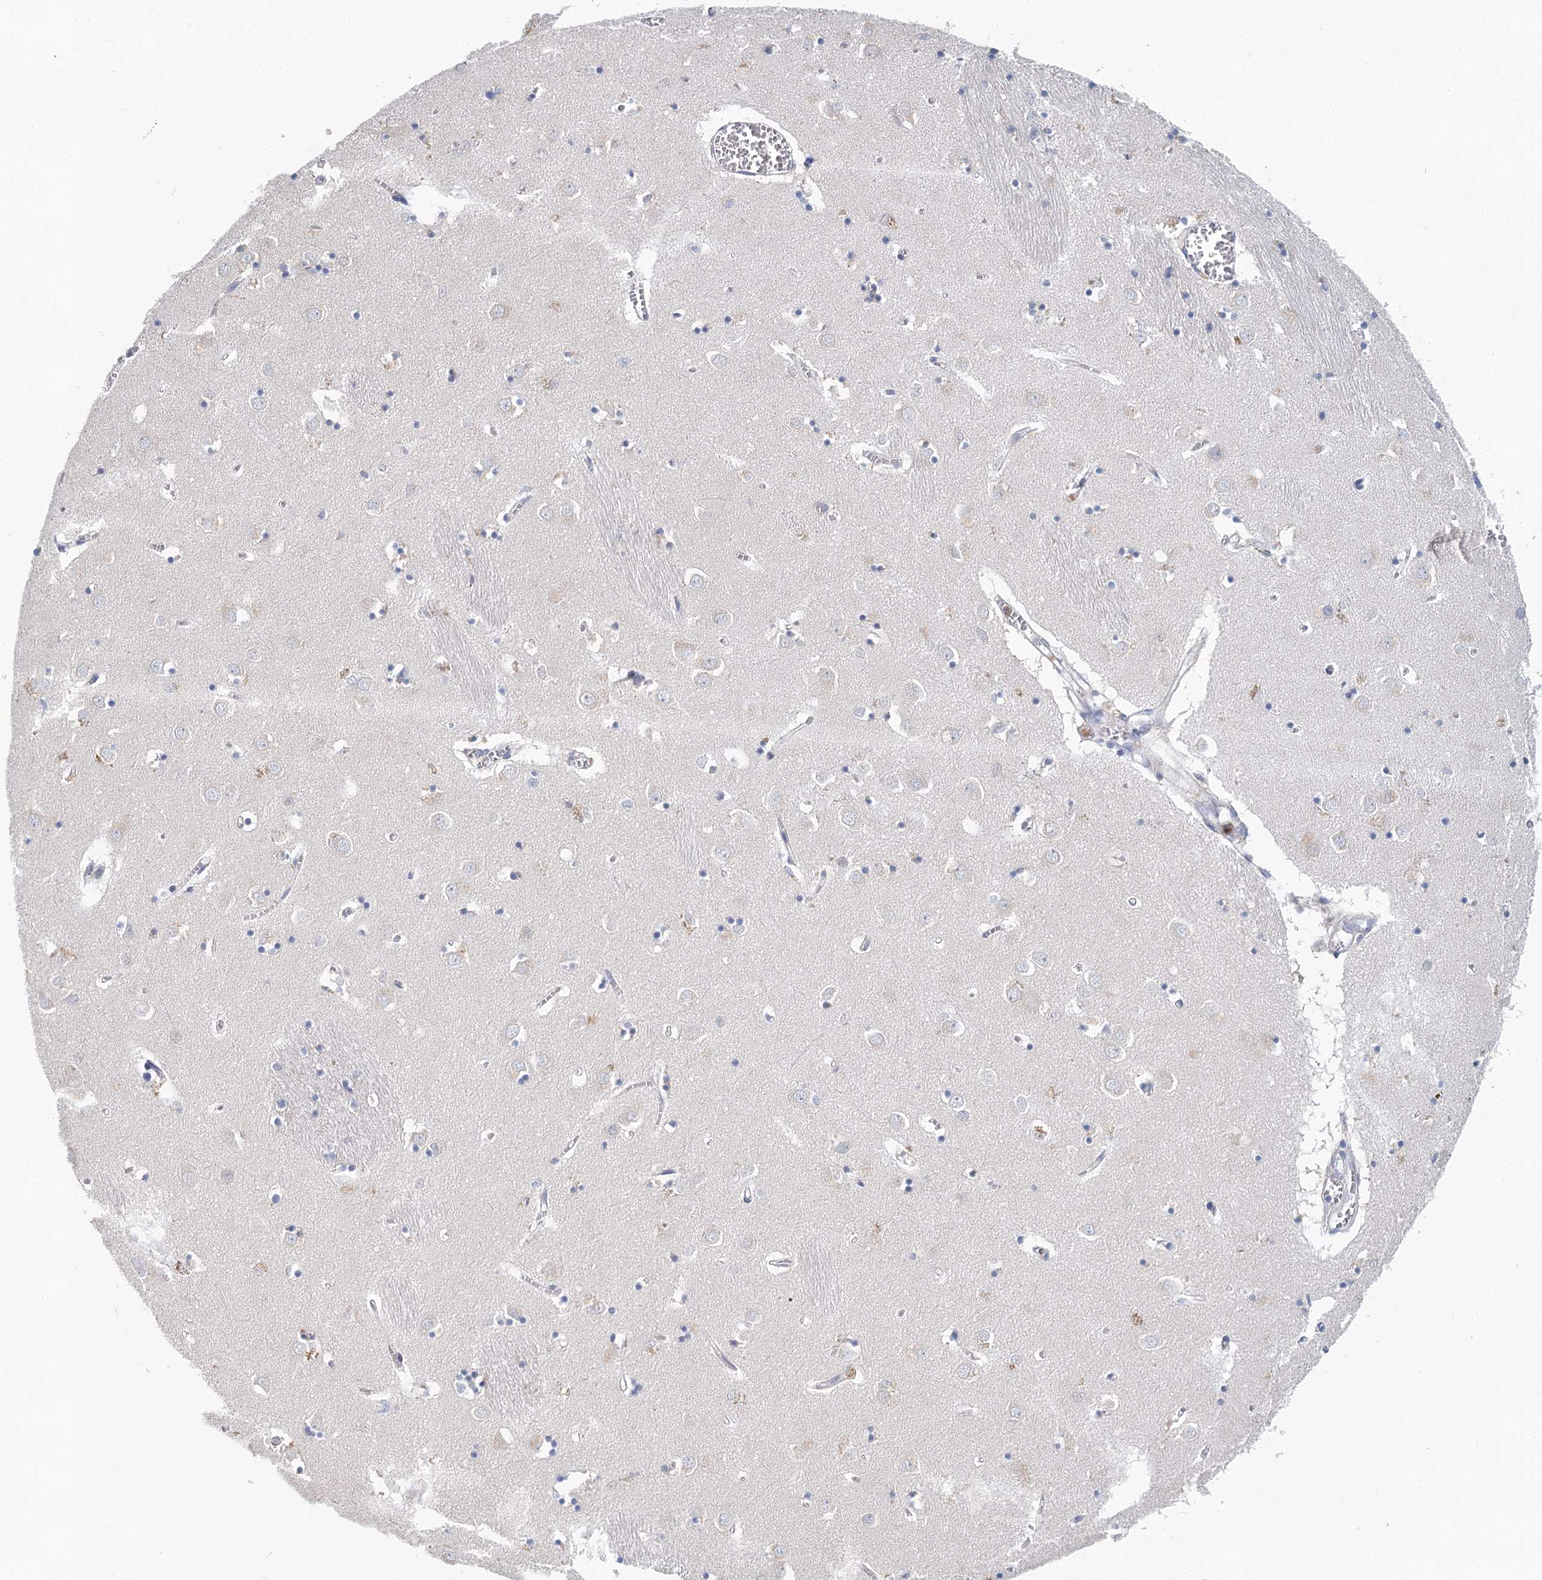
{"staining": {"intensity": "weak", "quantity": "<25%", "location": "cytoplasmic/membranous"}, "tissue": "caudate", "cell_type": "Glial cells", "image_type": "normal", "snomed": [{"axis": "morphology", "description": "Normal tissue, NOS"}, {"axis": "topography", "description": "Lateral ventricle wall"}], "caption": "This micrograph is of benign caudate stained with immunohistochemistry to label a protein in brown with the nuclei are counter-stained blue. There is no expression in glial cells.", "gene": "BLTP1", "patient": {"sex": "male", "age": 70}}